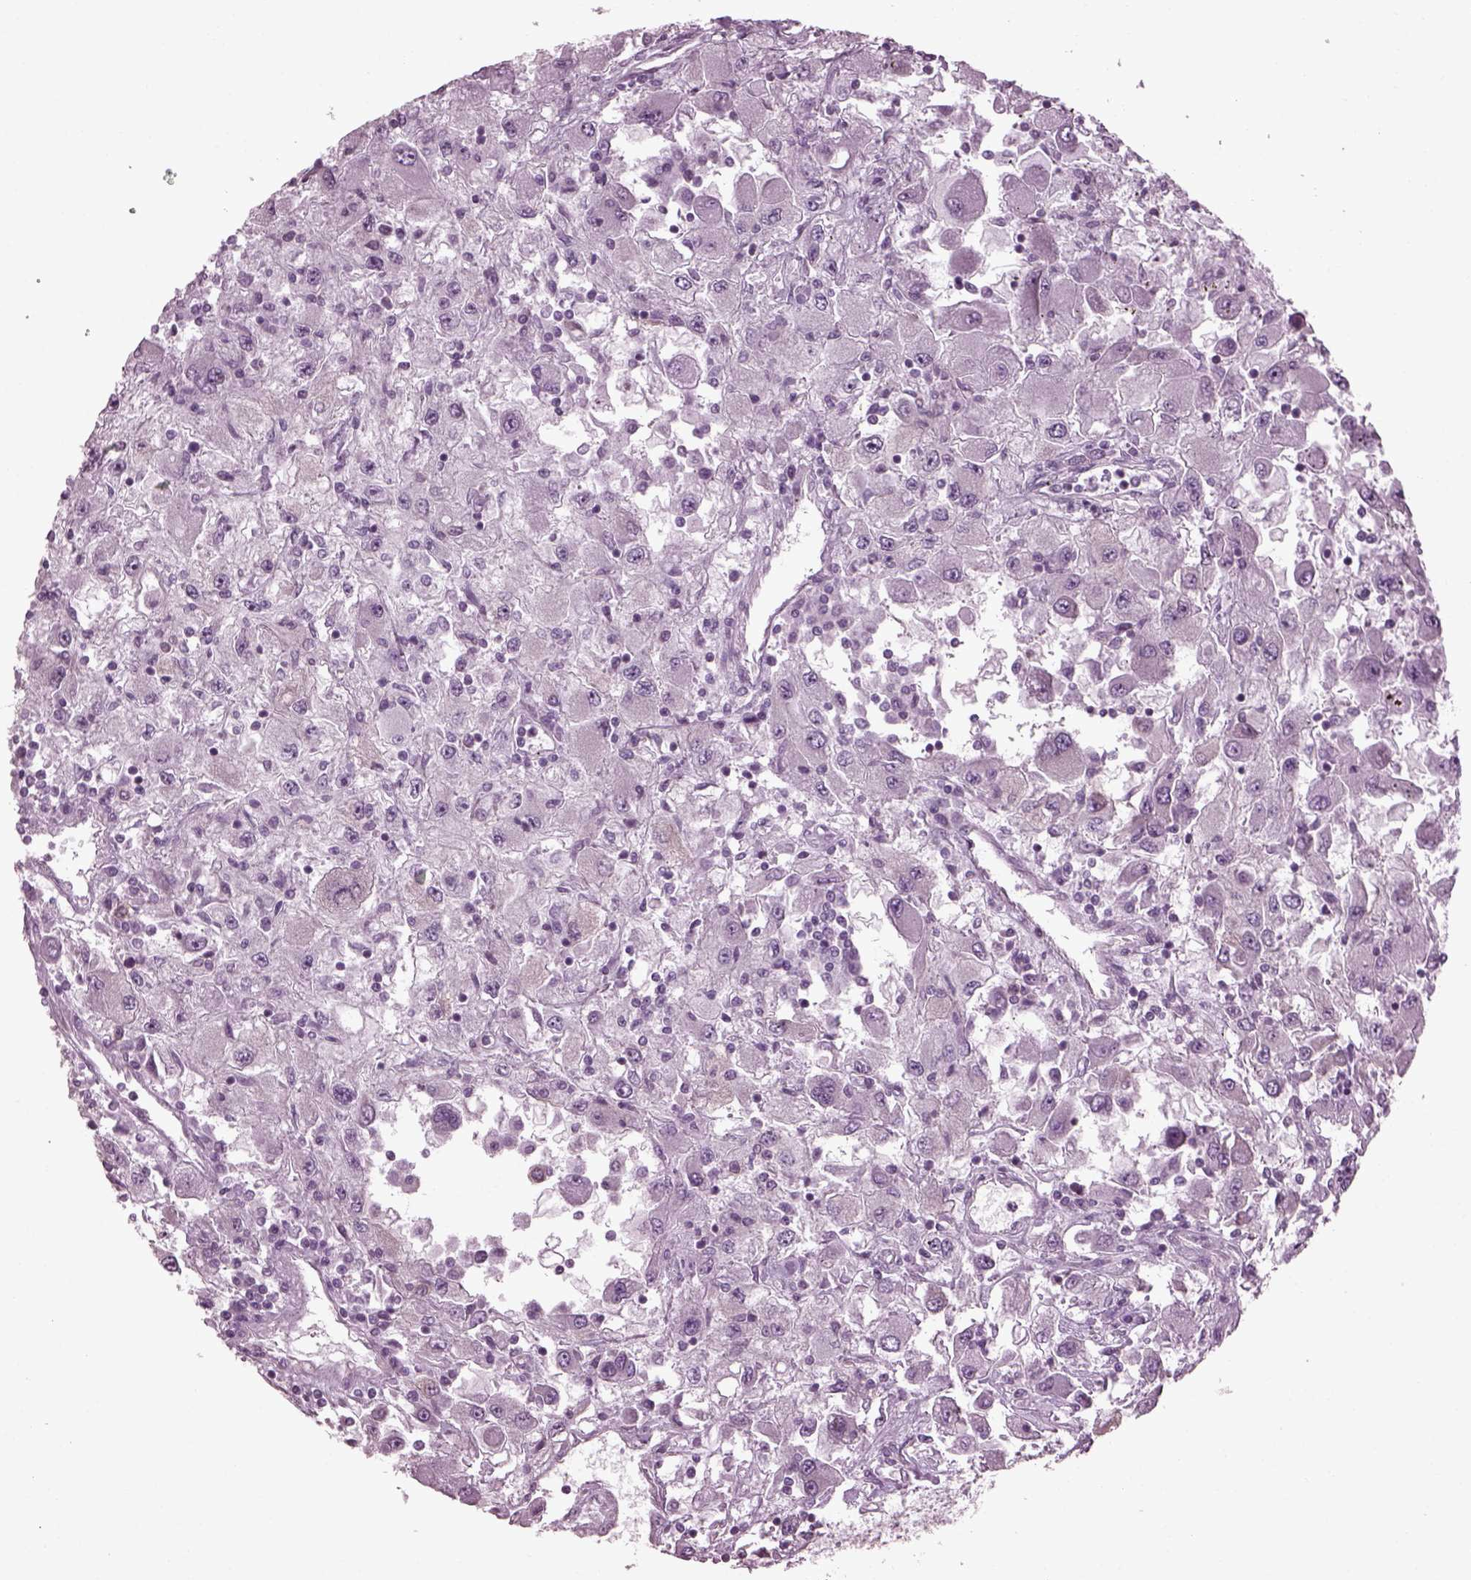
{"staining": {"intensity": "negative", "quantity": "none", "location": "none"}, "tissue": "renal cancer", "cell_type": "Tumor cells", "image_type": "cancer", "snomed": [{"axis": "morphology", "description": "Adenocarcinoma, NOS"}, {"axis": "topography", "description": "Kidney"}], "caption": "Micrograph shows no protein expression in tumor cells of renal cancer (adenocarcinoma) tissue.", "gene": "CABP5", "patient": {"sex": "female", "age": 67}}